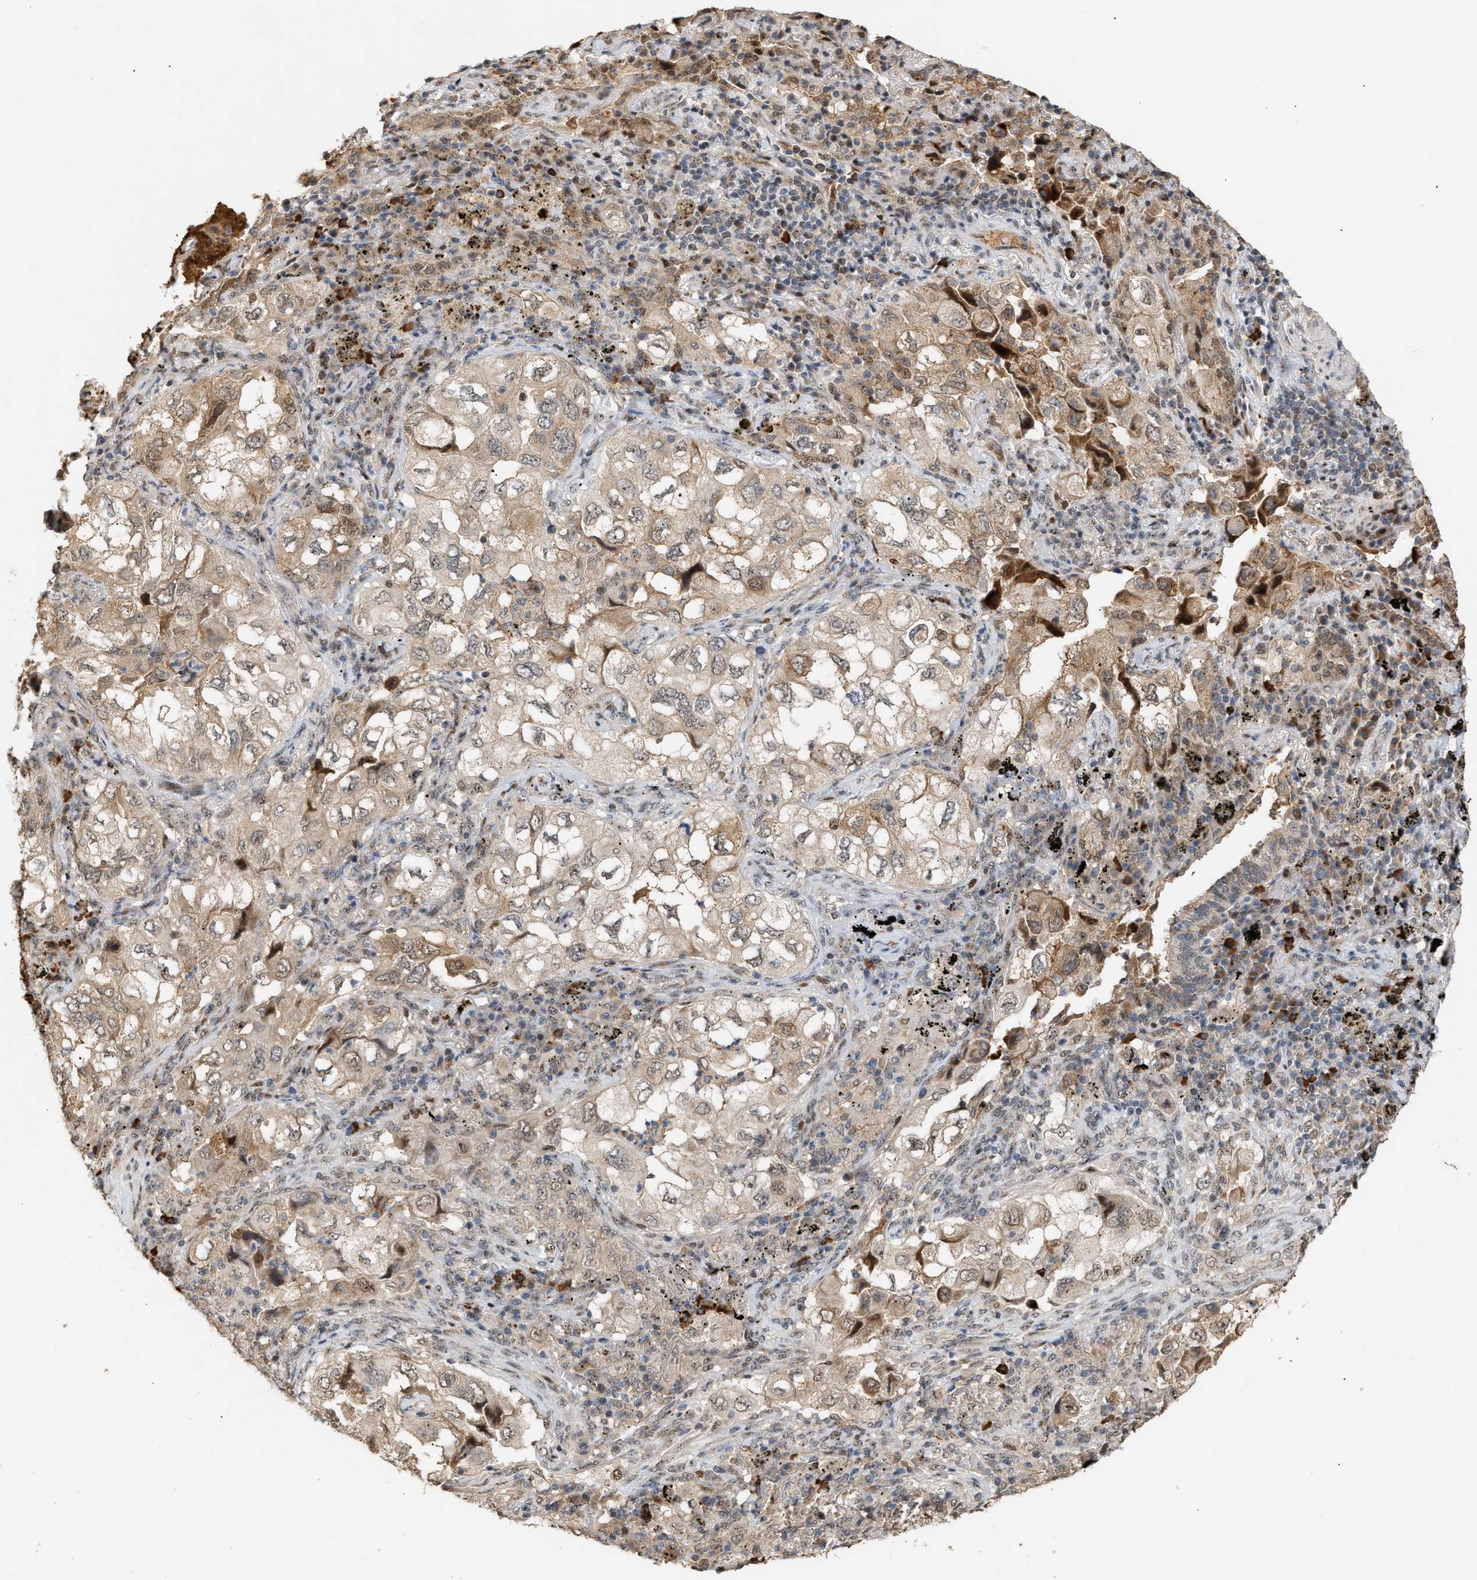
{"staining": {"intensity": "weak", "quantity": ">75%", "location": "cytoplasmic/membranous"}, "tissue": "lung cancer", "cell_type": "Tumor cells", "image_type": "cancer", "snomed": [{"axis": "morphology", "description": "Adenocarcinoma, NOS"}, {"axis": "topography", "description": "Lung"}], "caption": "A micrograph of lung cancer stained for a protein demonstrates weak cytoplasmic/membranous brown staining in tumor cells.", "gene": "ZFAND5", "patient": {"sex": "male", "age": 64}}